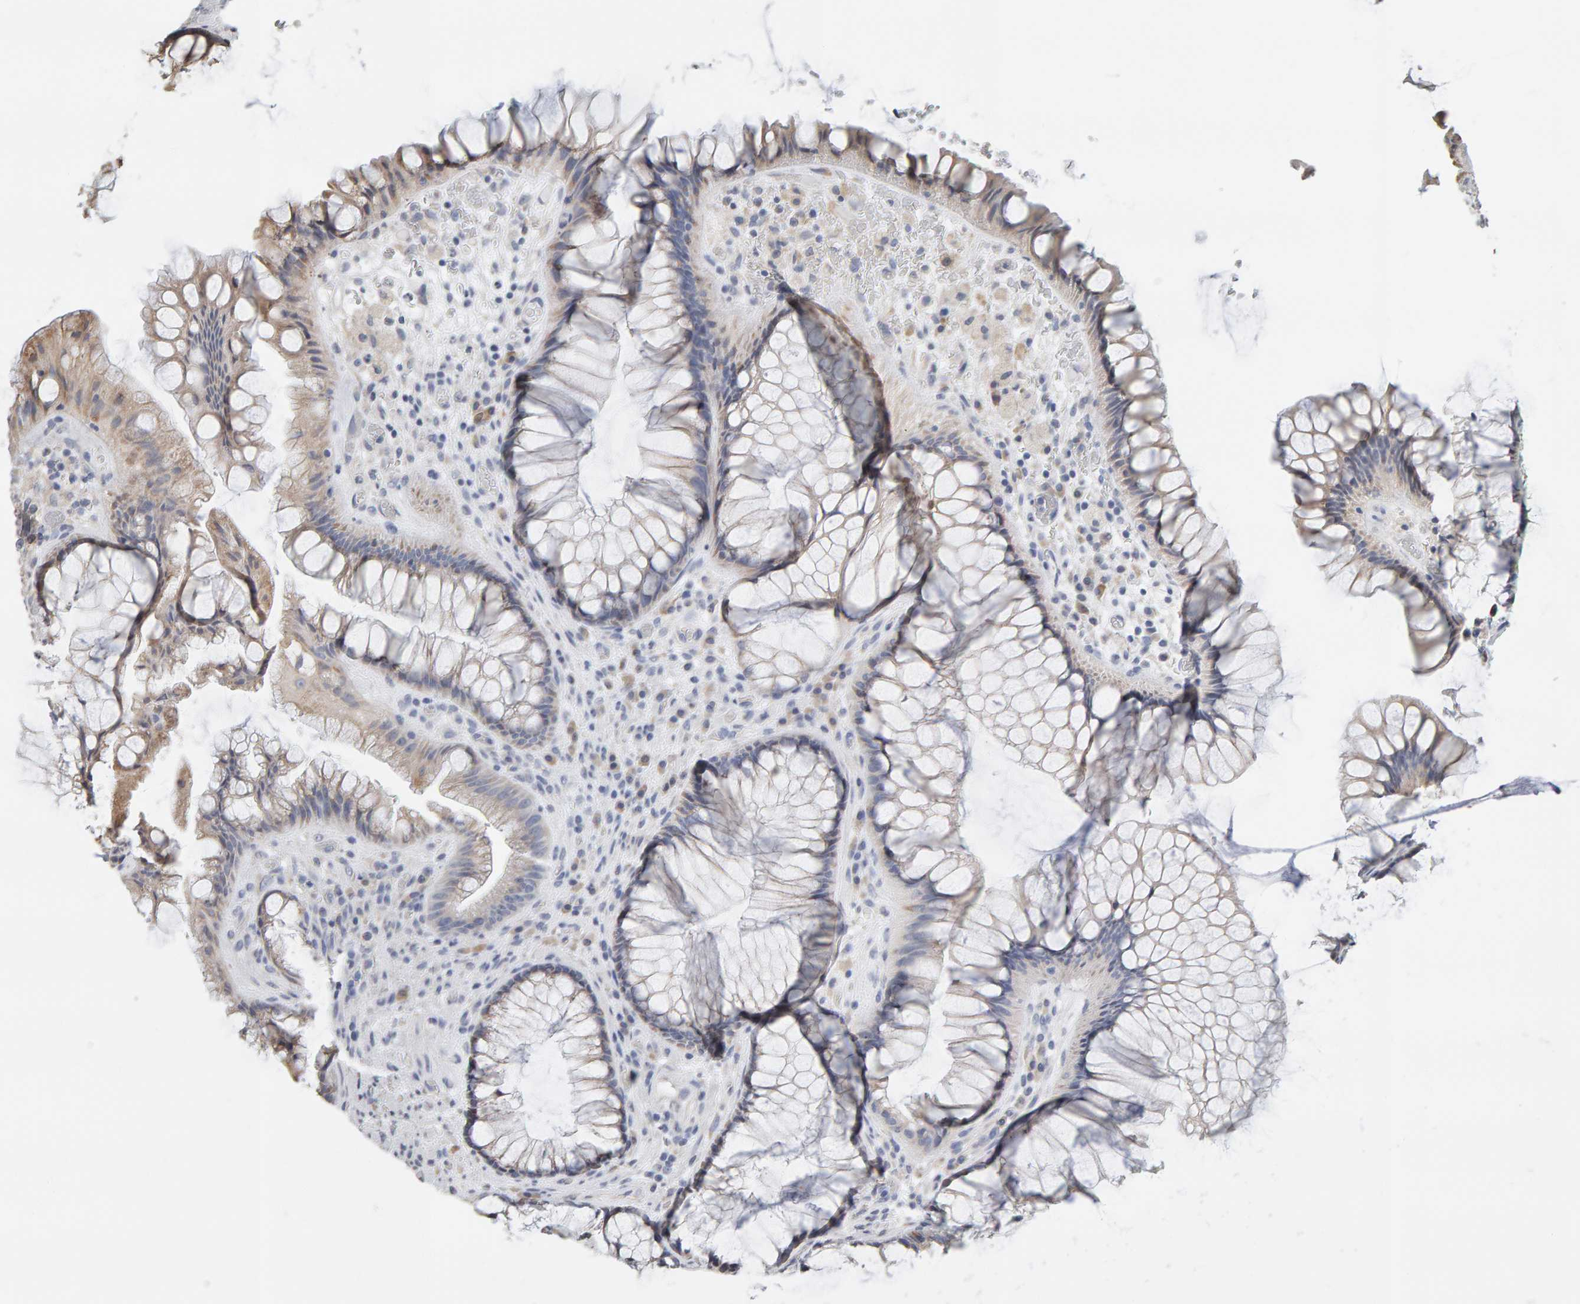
{"staining": {"intensity": "weak", "quantity": "25%-75%", "location": "cytoplasmic/membranous"}, "tissue": "rectum", "cell_type": "Glandular cells", "image_type": "normal", "snomed": [{"axis": "morphology", "description": "Normal tissue, NOS"}, {"axis": "topography", "description": "Rectum"}], "caption": "This histopathology image demonstrates IHC staining of unremarkable rectum, with low weak cytoplasmic/membranous expression in about 25%-75% of glandular cells.", "gene": "ADHFE1", "patient": {"sex": "male", "age": 51}}